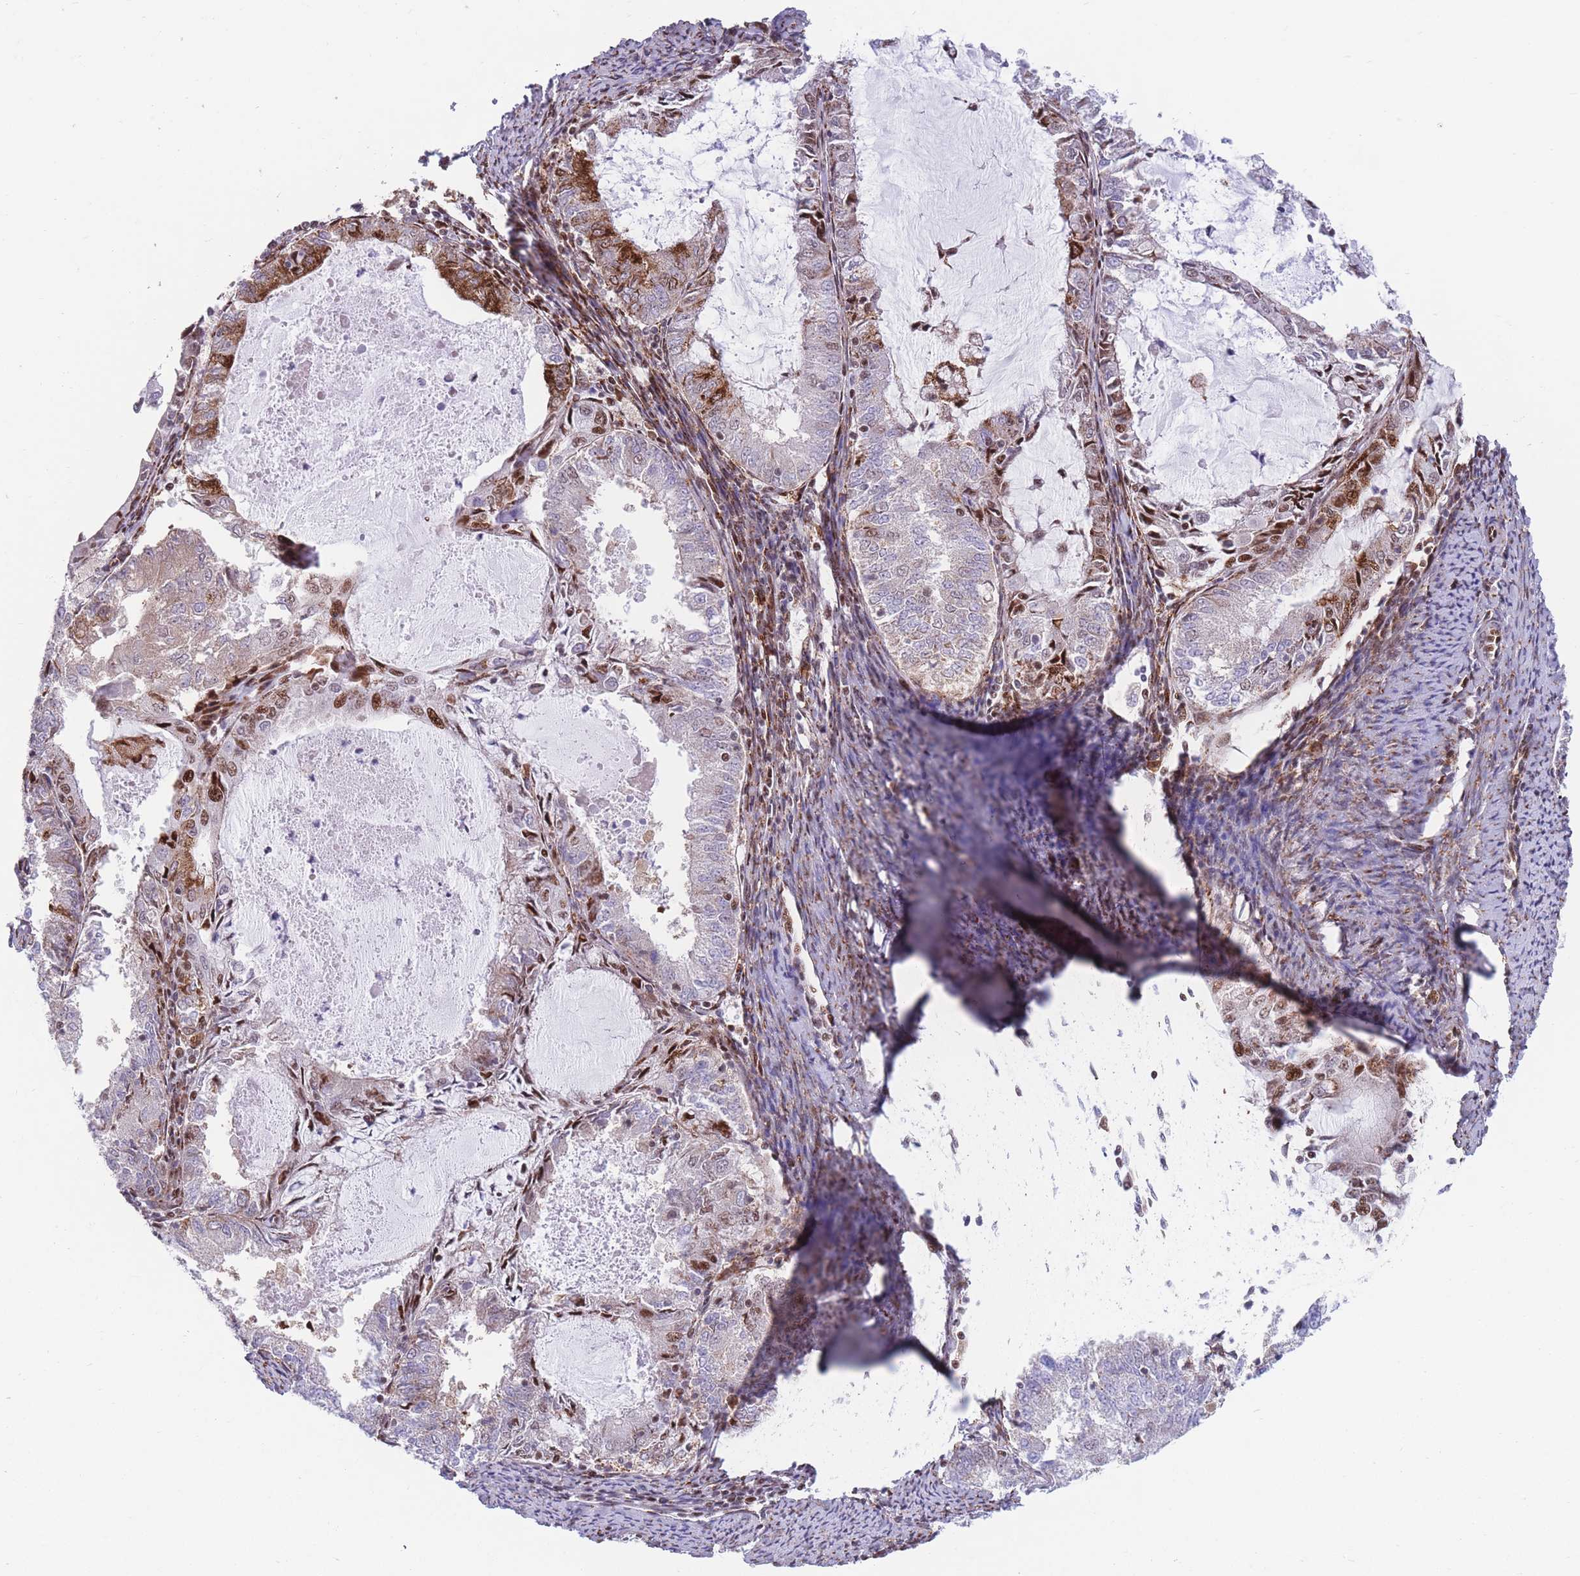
{"staining": {"intensity": "strong", "quantity": "<25%", "location": "cytoplasmic/membranous,nuclear"}, "tissue": "endometrial cancer", "cell_type": "Tumor cells", "image_type": "cancer", "snomed": [{"axis": "morphology", "description": "Adenocarcinoma, NOS"}, {"axis": "topography", "description": "Endometrium"}], "caption": "Immunohistochemical staining of endometrial cancer (adenocarcinoma) shows medium levels of strong cytoplasmic/membranous and nuclear protein expression in about <25% of tumor cells. Using DAB (3,3'-diaminobenzidine) (brown) and hematoxylin (blue) stains, captured at high magnification using brightfield microscopy.", "gene": "DNAJC3", "patient": {"sex": "female", "age": 57}}